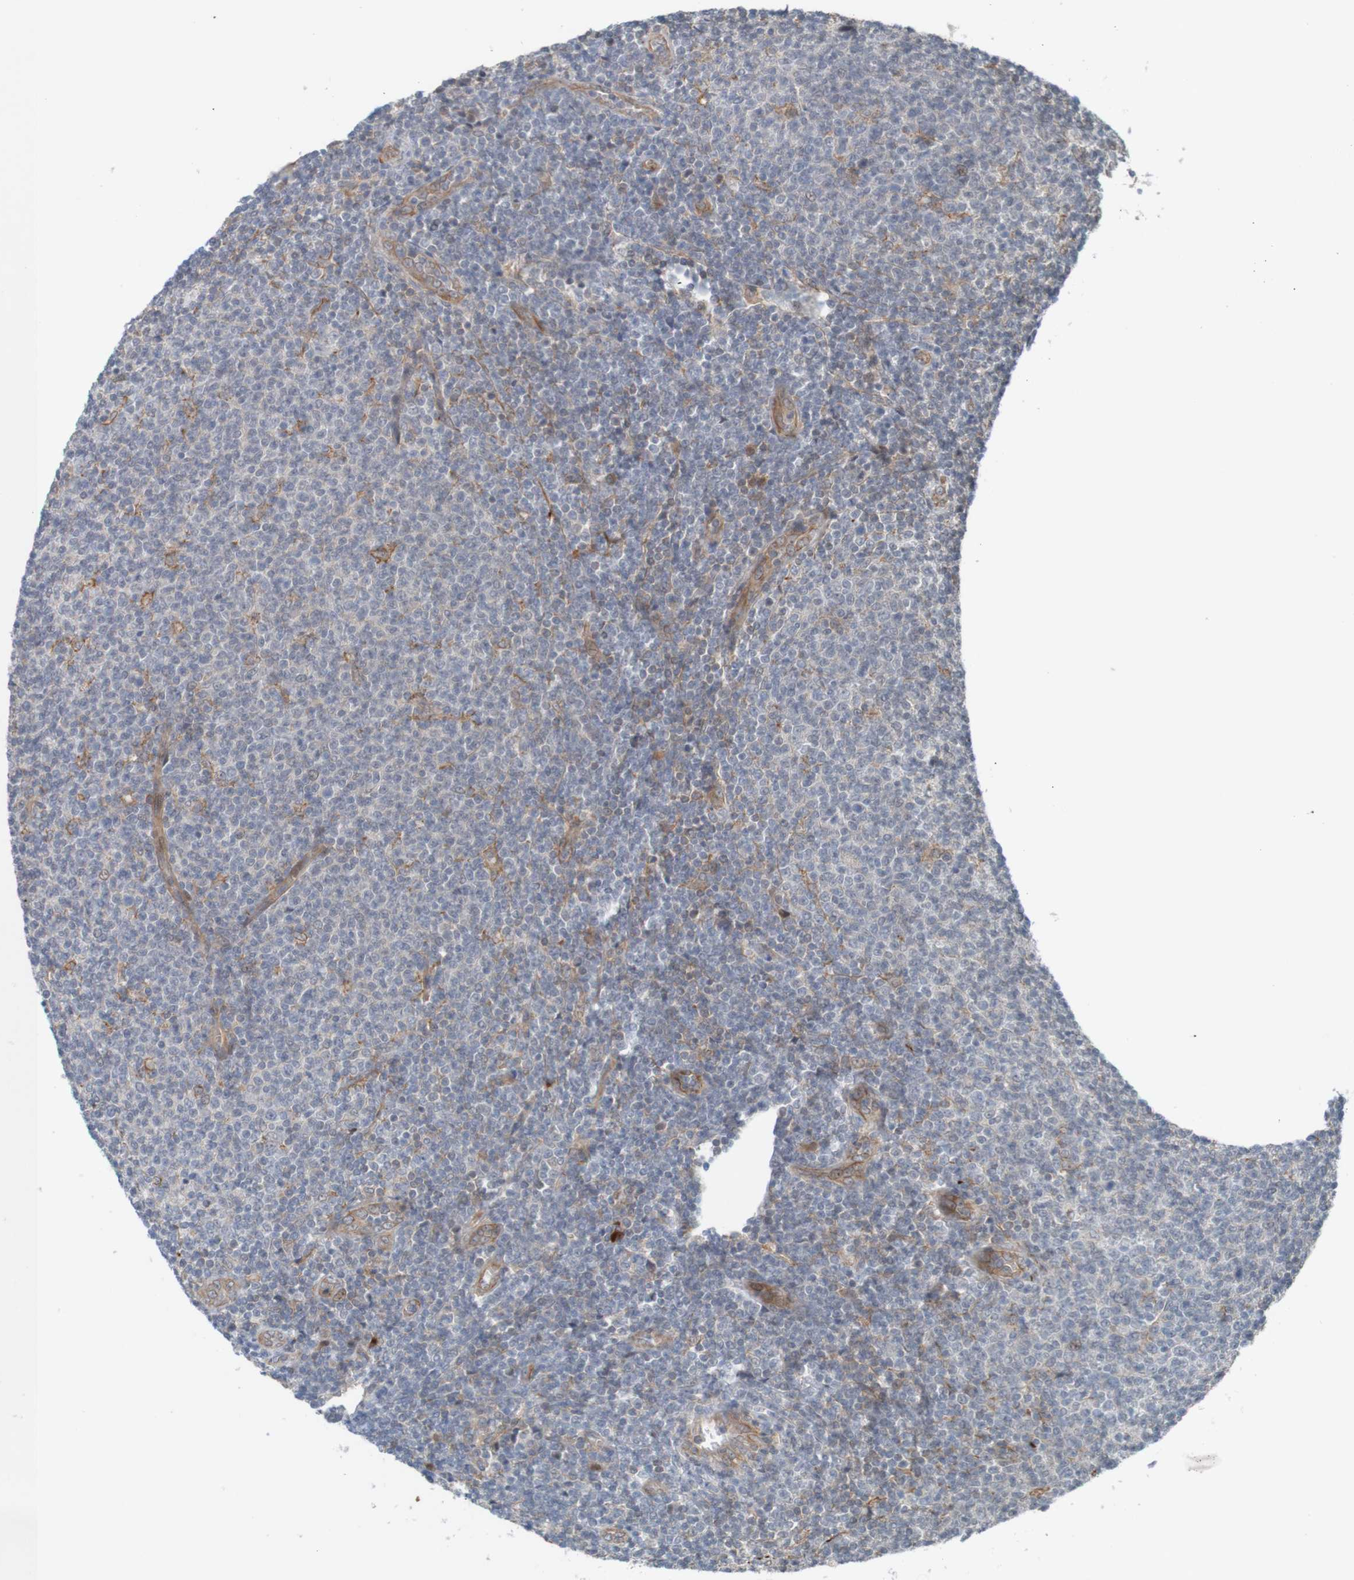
{"staining": {"intensity": "weak", "quantity": "25%-75%", "location": "cytoplasmic/membranous"}, "tissue": "lymphoma", "cell_type": "Tumor cells", "image_type": "cancer", "snomed": [{"axis": "morphology", "description": "Malignant lymphoma, non-Hodgkin's type, Low grade"}, {"axis": "topography", "description": "Lymph node"}], "caption": "Immunohistochemical staining of low-grade malignant lymphoma, non-Hodgkin's type reveals weak cytoplasmic/membranous protein expression in approximately 25%-75% of tumor cells.", "gene": "ARHGEF11", "patient": {"sex": "male", "age": 66}}